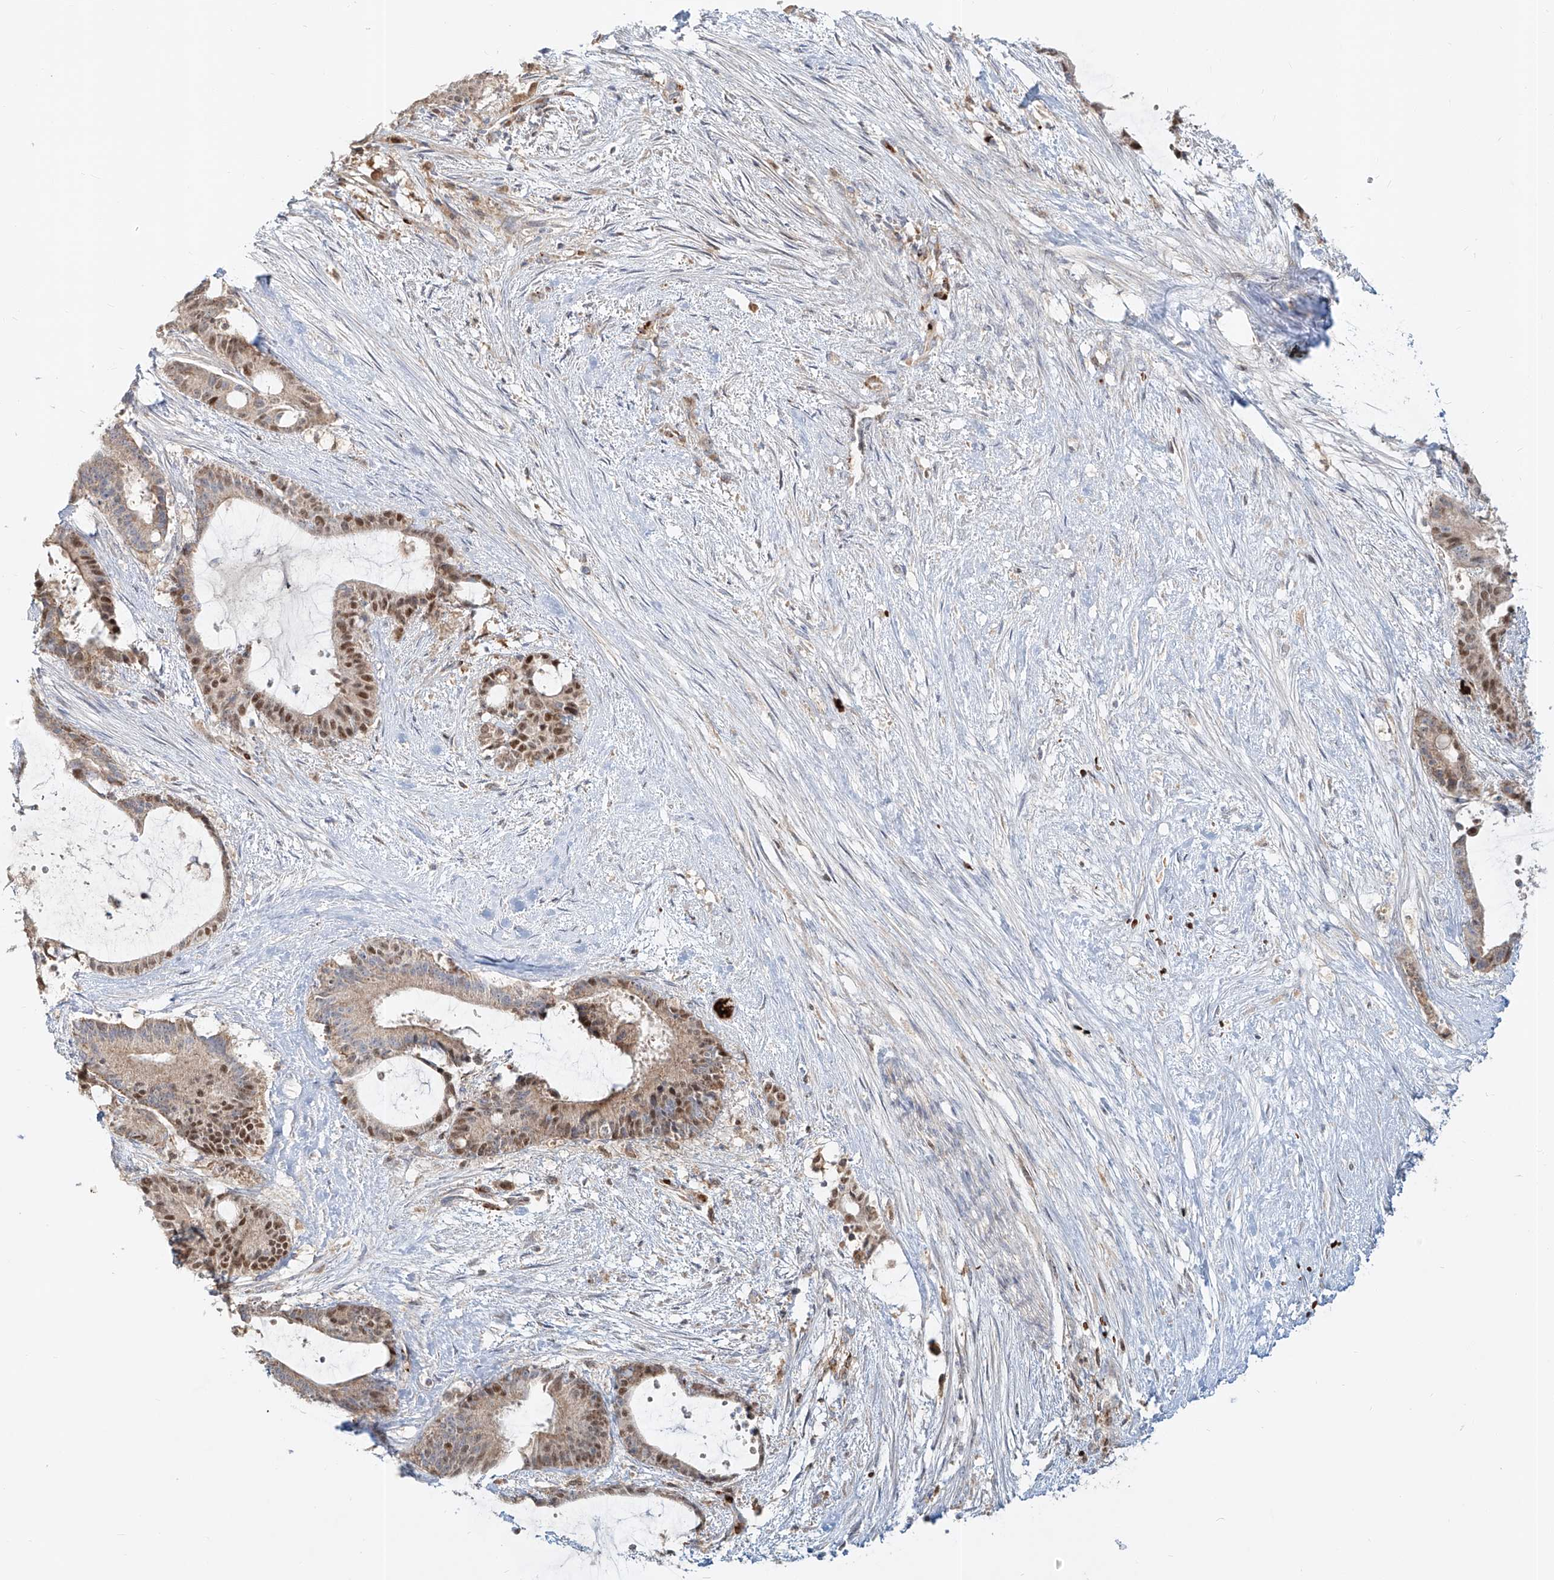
{"staining": {"intensity": "moderate", "quantity": ">75%", "location": "cytoplasmic/membranous,nuclear"}, "tissue": "liver cancer", "cell_type": "Tumor cells", "image_type": "cancer", "snomed": [{"axis": "morphology", "description": "Normal tissue, NOS"}, {"axis": "morphology", "description": "Cholangiocarcinoma"}, {"axis": "topography", "description": "Liver"}, {"axis": "topography", "description": "Peripheral nerve tissue"}], "caption": "Liver cancer stained for a protein (brown) exhibits moderate cytoplasmic/membranous and nuclear positive staining in approximately >75% of tumor cells.", "gene": "FGD2", "patient": {"sex": "female", "age": 73}}